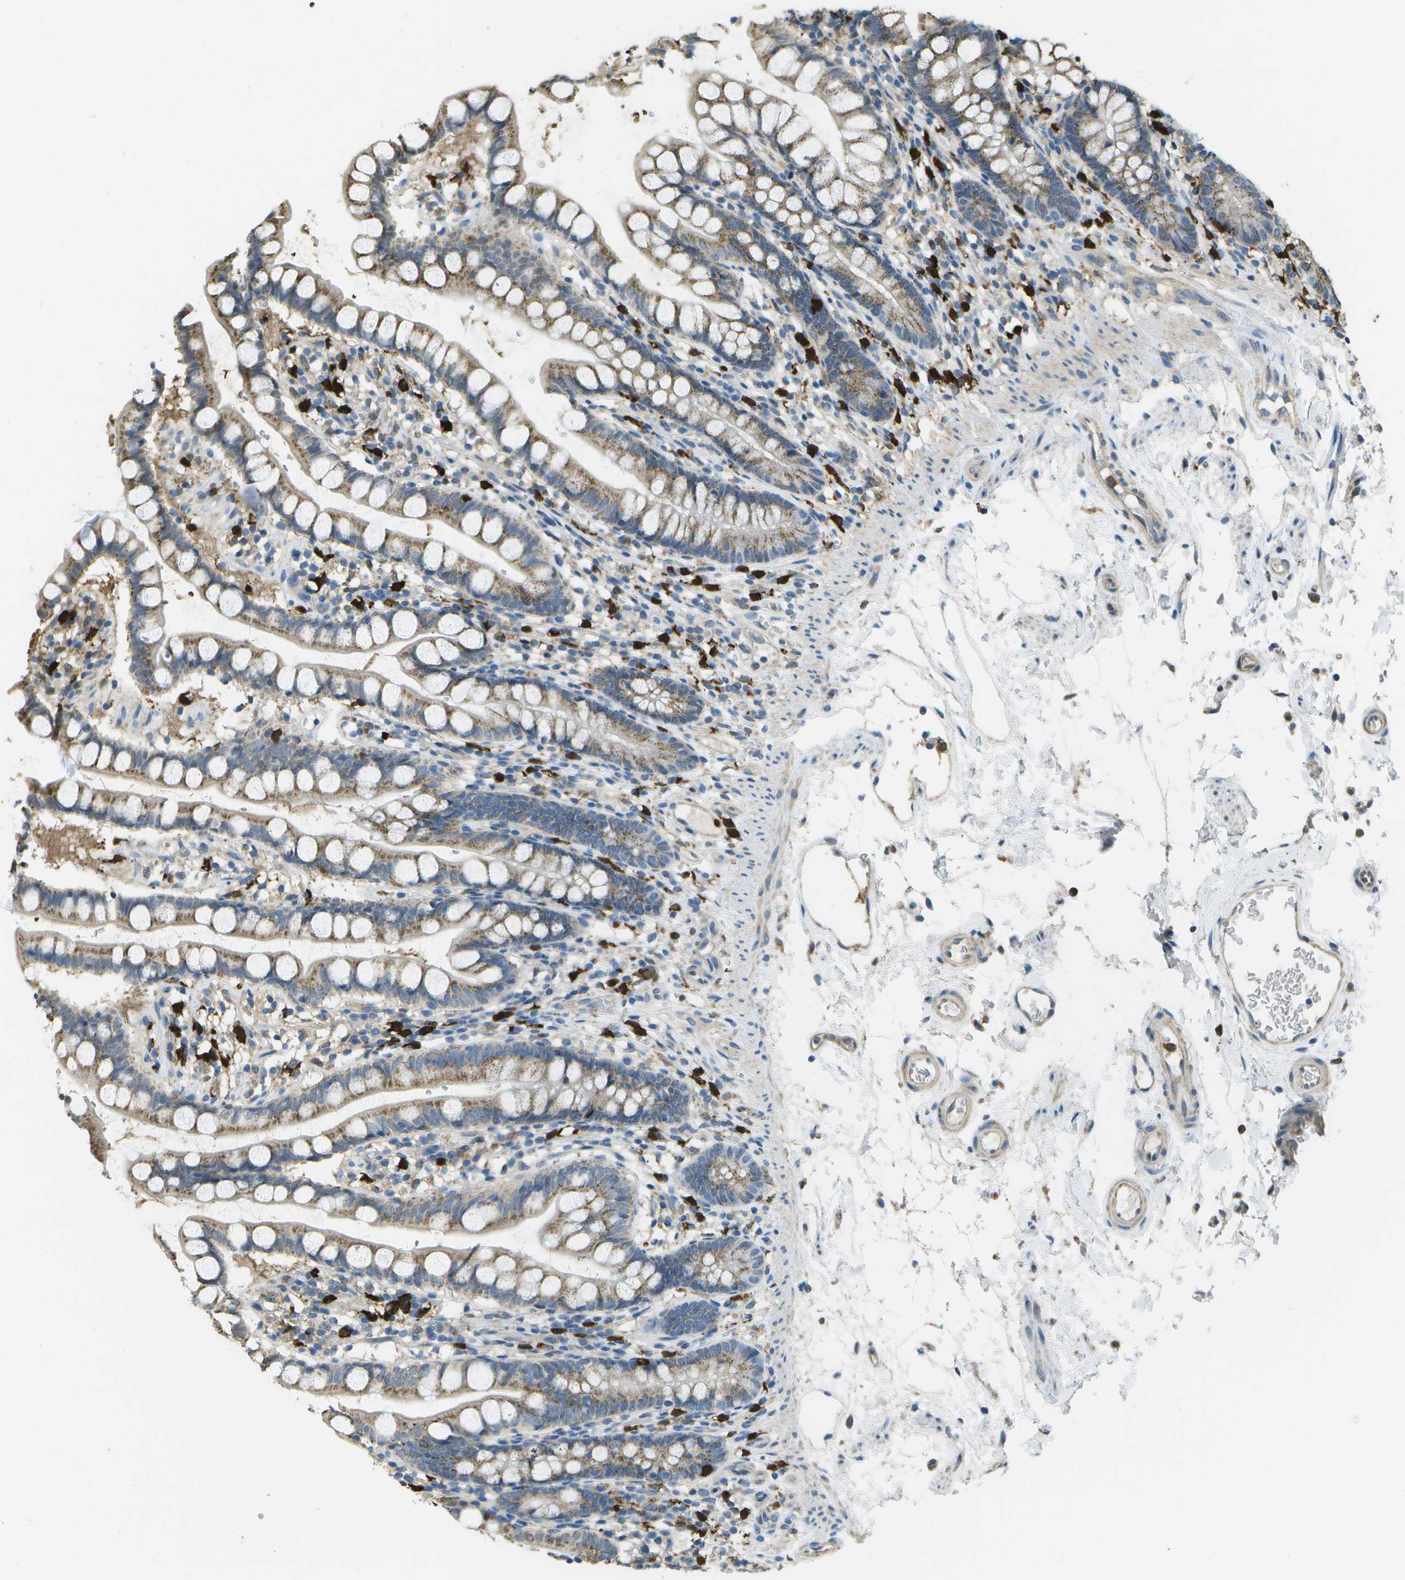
{"staining": {"intensity": "moderate", "quantity": ">75%", "location": "cytoplasmic/membranous"}, "tissue": "small intestine", "cell_type": "Glandular cells", "image_type": "normal", "snomed": [{"axis": "morphology", "description": "Normal tissue, NOS"}, {"axis": "topography", "description": "Small intestine"}], "caption": "Brown immunohistochemical staining in unremarkable human small intestine shows moderate cytoplasmic/membranous staining in about >75% of glandular cells. The staining was performed using DAB to visualize the protein expression in brown, while the nuclei were stained in blue with hematoxylin (Magnification: 20x).", "gene": "CACHD1", "patient": {"sex": "female", "age": 84}}